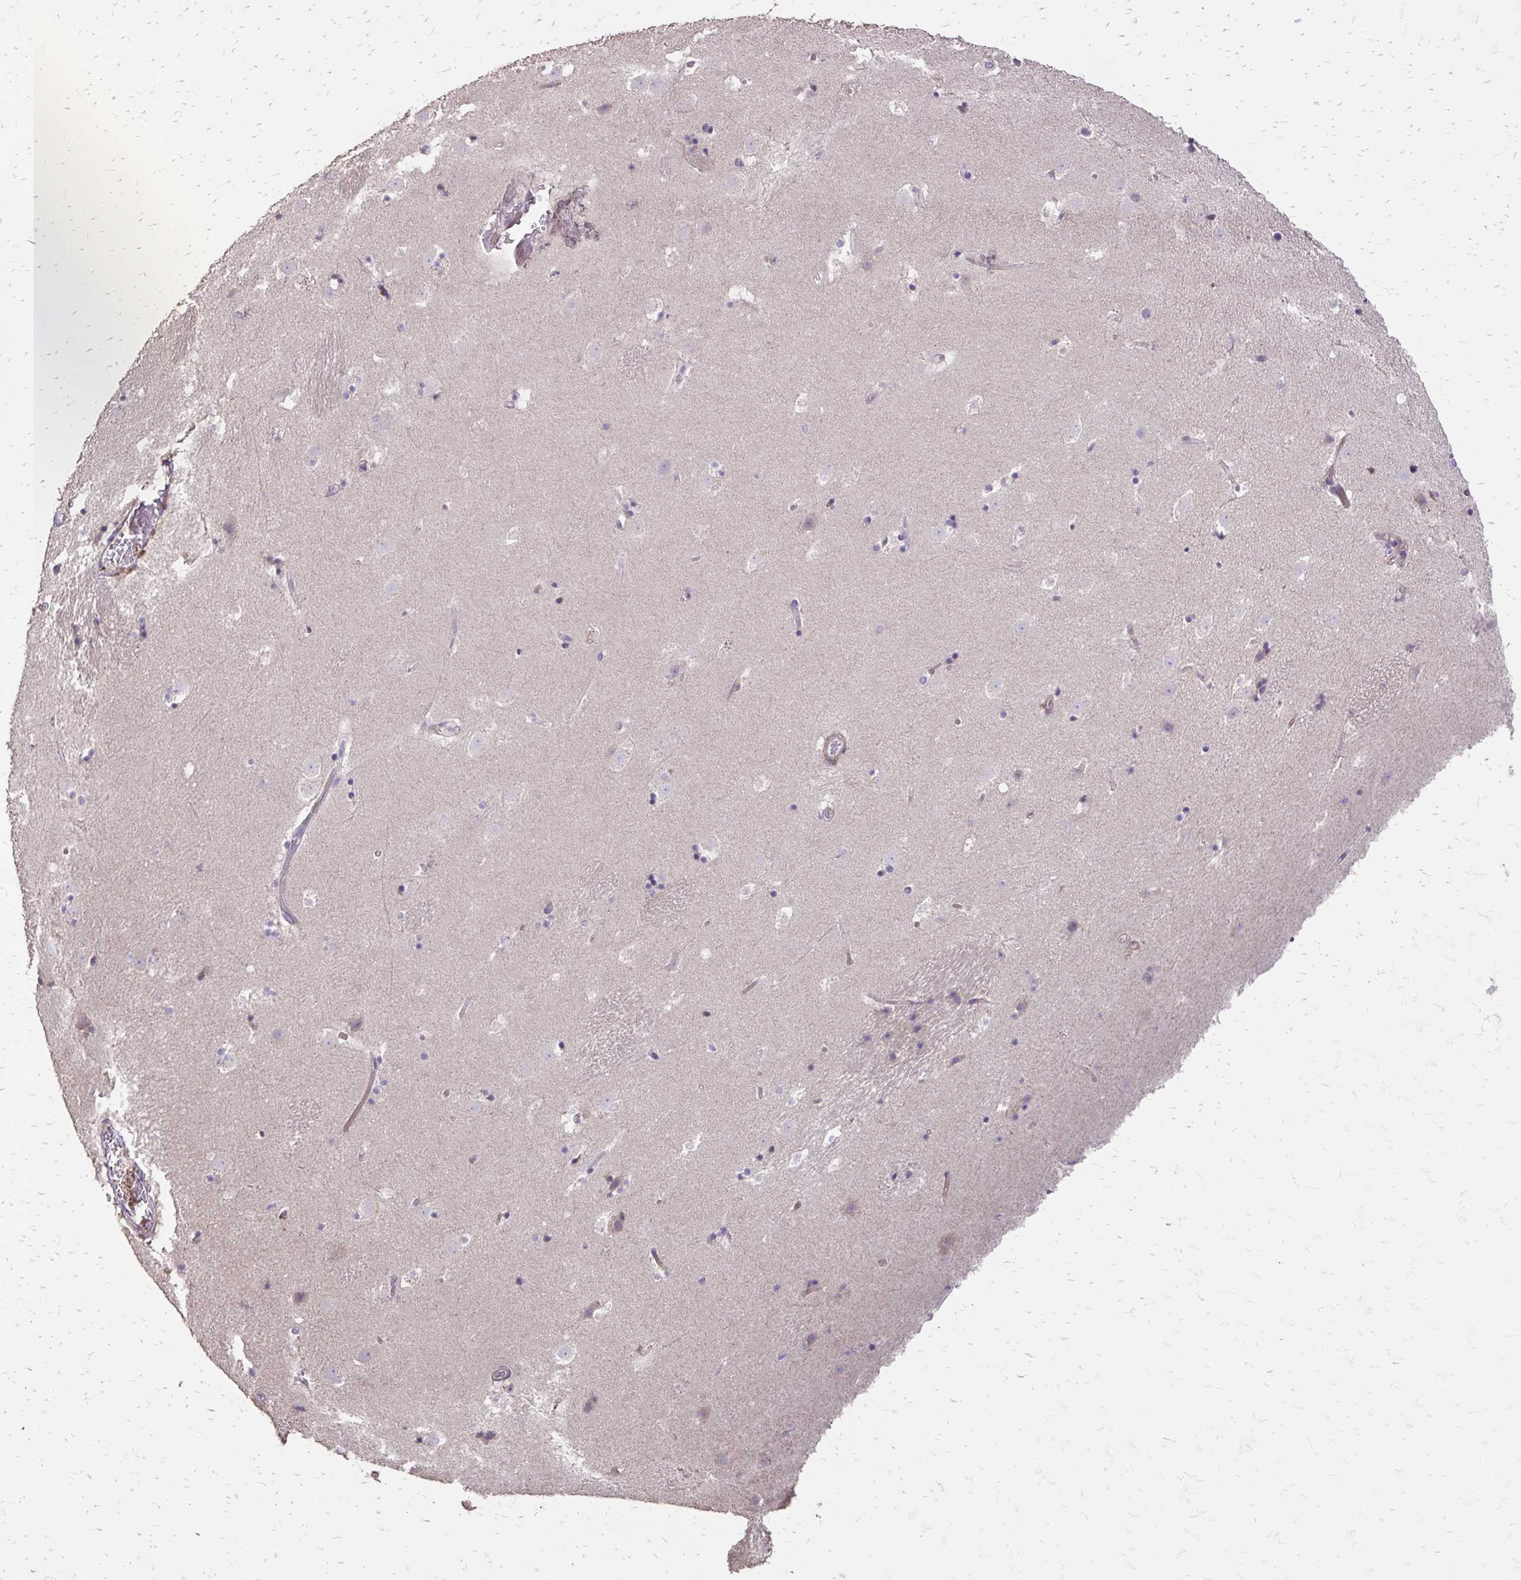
{"staining": {"intensity": "negative", "quantity": "none", "location": "none"}, "tissue": "caudate", "cell_type": "Glial cells", "image_type": "normal", "snomed": [{"axis": "morphology", "description": "Normal tissue, NOS"}, {"axis": "topography", "description": "Lateral ventricle wall"}], "caption": "Normal caudate was stained to show a protein in brown. There is no significant positivity in glial cells. The staining was performed using DAB (3,3'-diaminobenzidine) to visualize the protein expression in brown, while the nuclei were stained in blue with hematoxylin (Magnification: 20x).", "gene": "MYORG", "patient": {"sex": "male", "age": 37}}